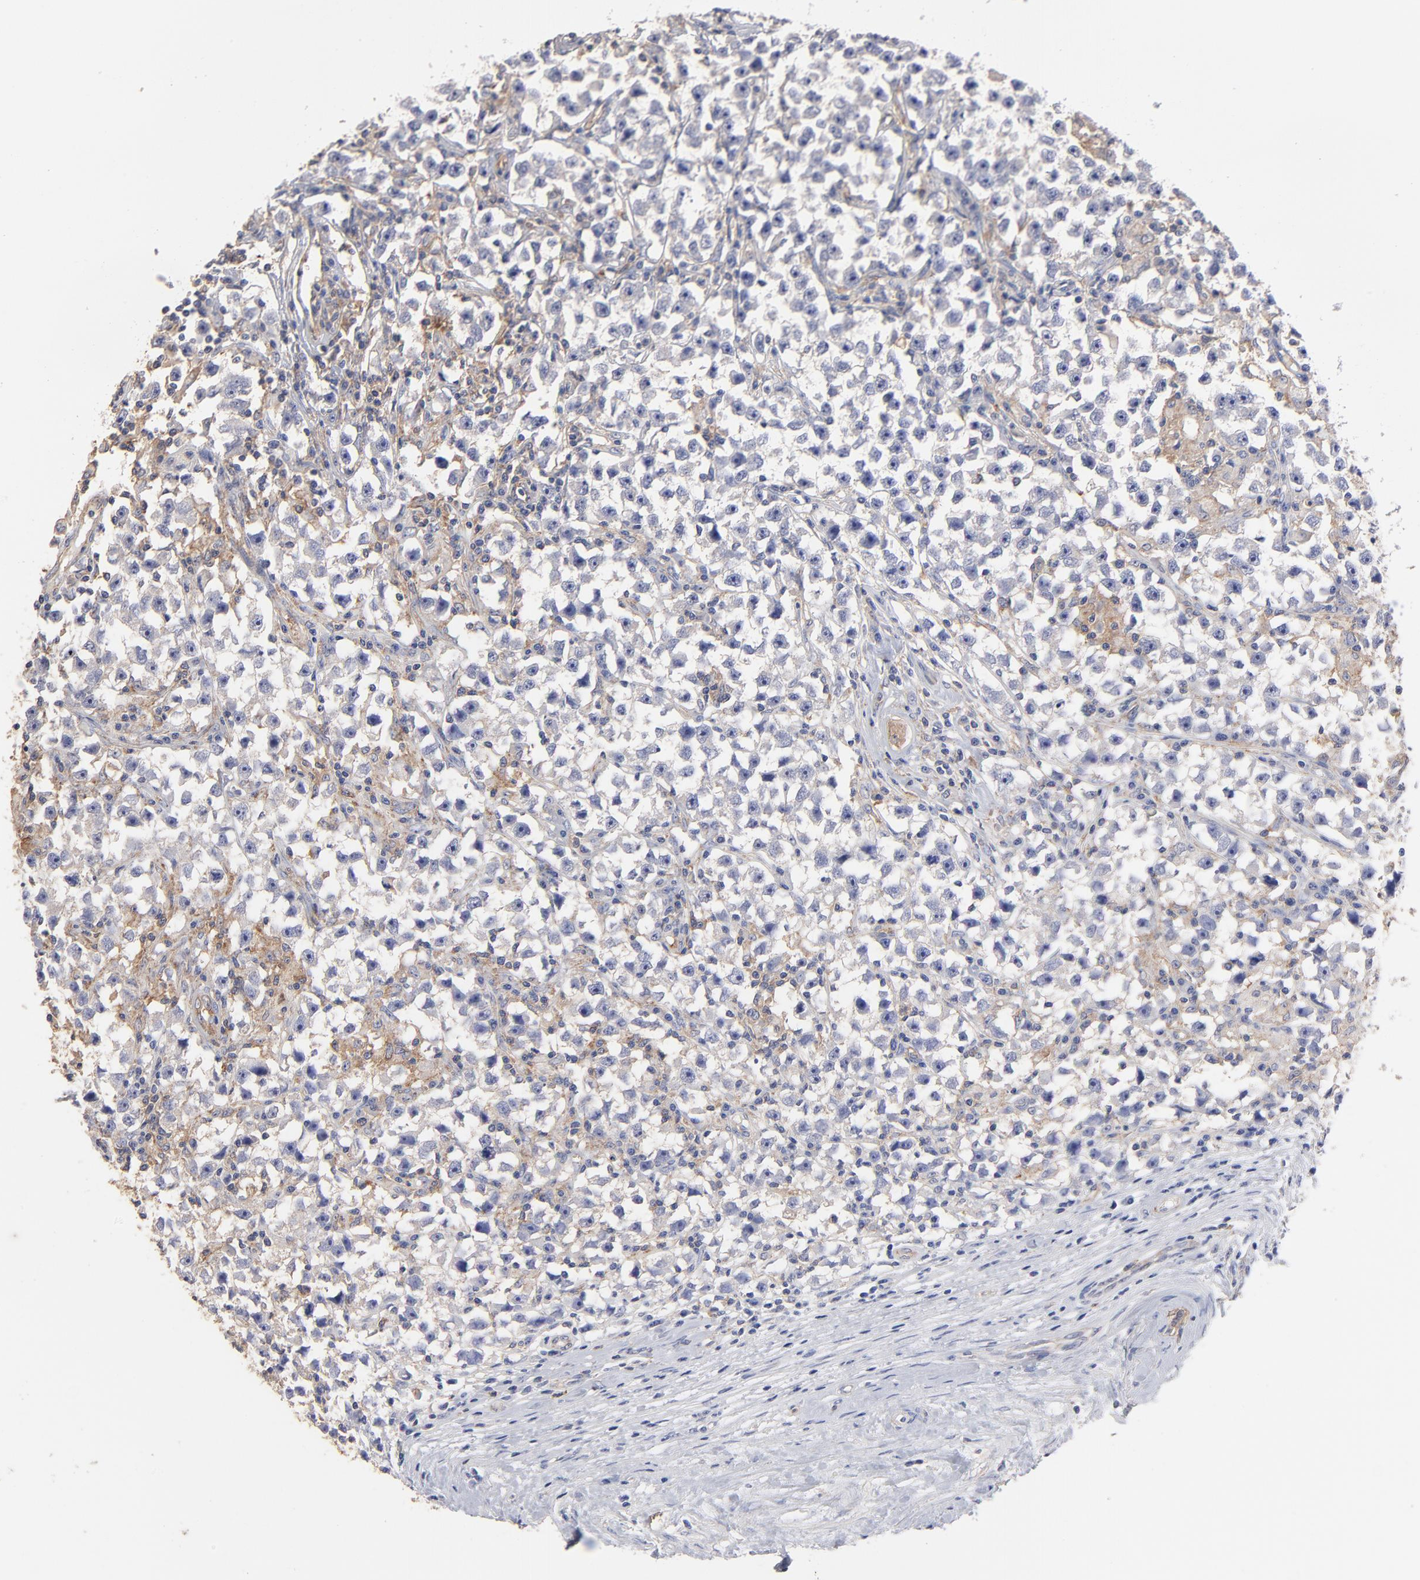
{"staining": {"intensity": "weak", "quantity": "<25%", "location": "cytoplasmic/membranous"}, "tissue": "testis cancer", "cell_type": "Tumor cells", "image_type": "cancer", "snomed": [{"axis": "morphology", "description": "Seminoma, NOS"}, {"axis": "topography", "description": "Testis"}], "caption": "A micrograph of testis seminoma stained for a protein reveals no brown staining in tumor cells.", "gene": "ASL", "patient": {"sex": "male", "age": 33}}